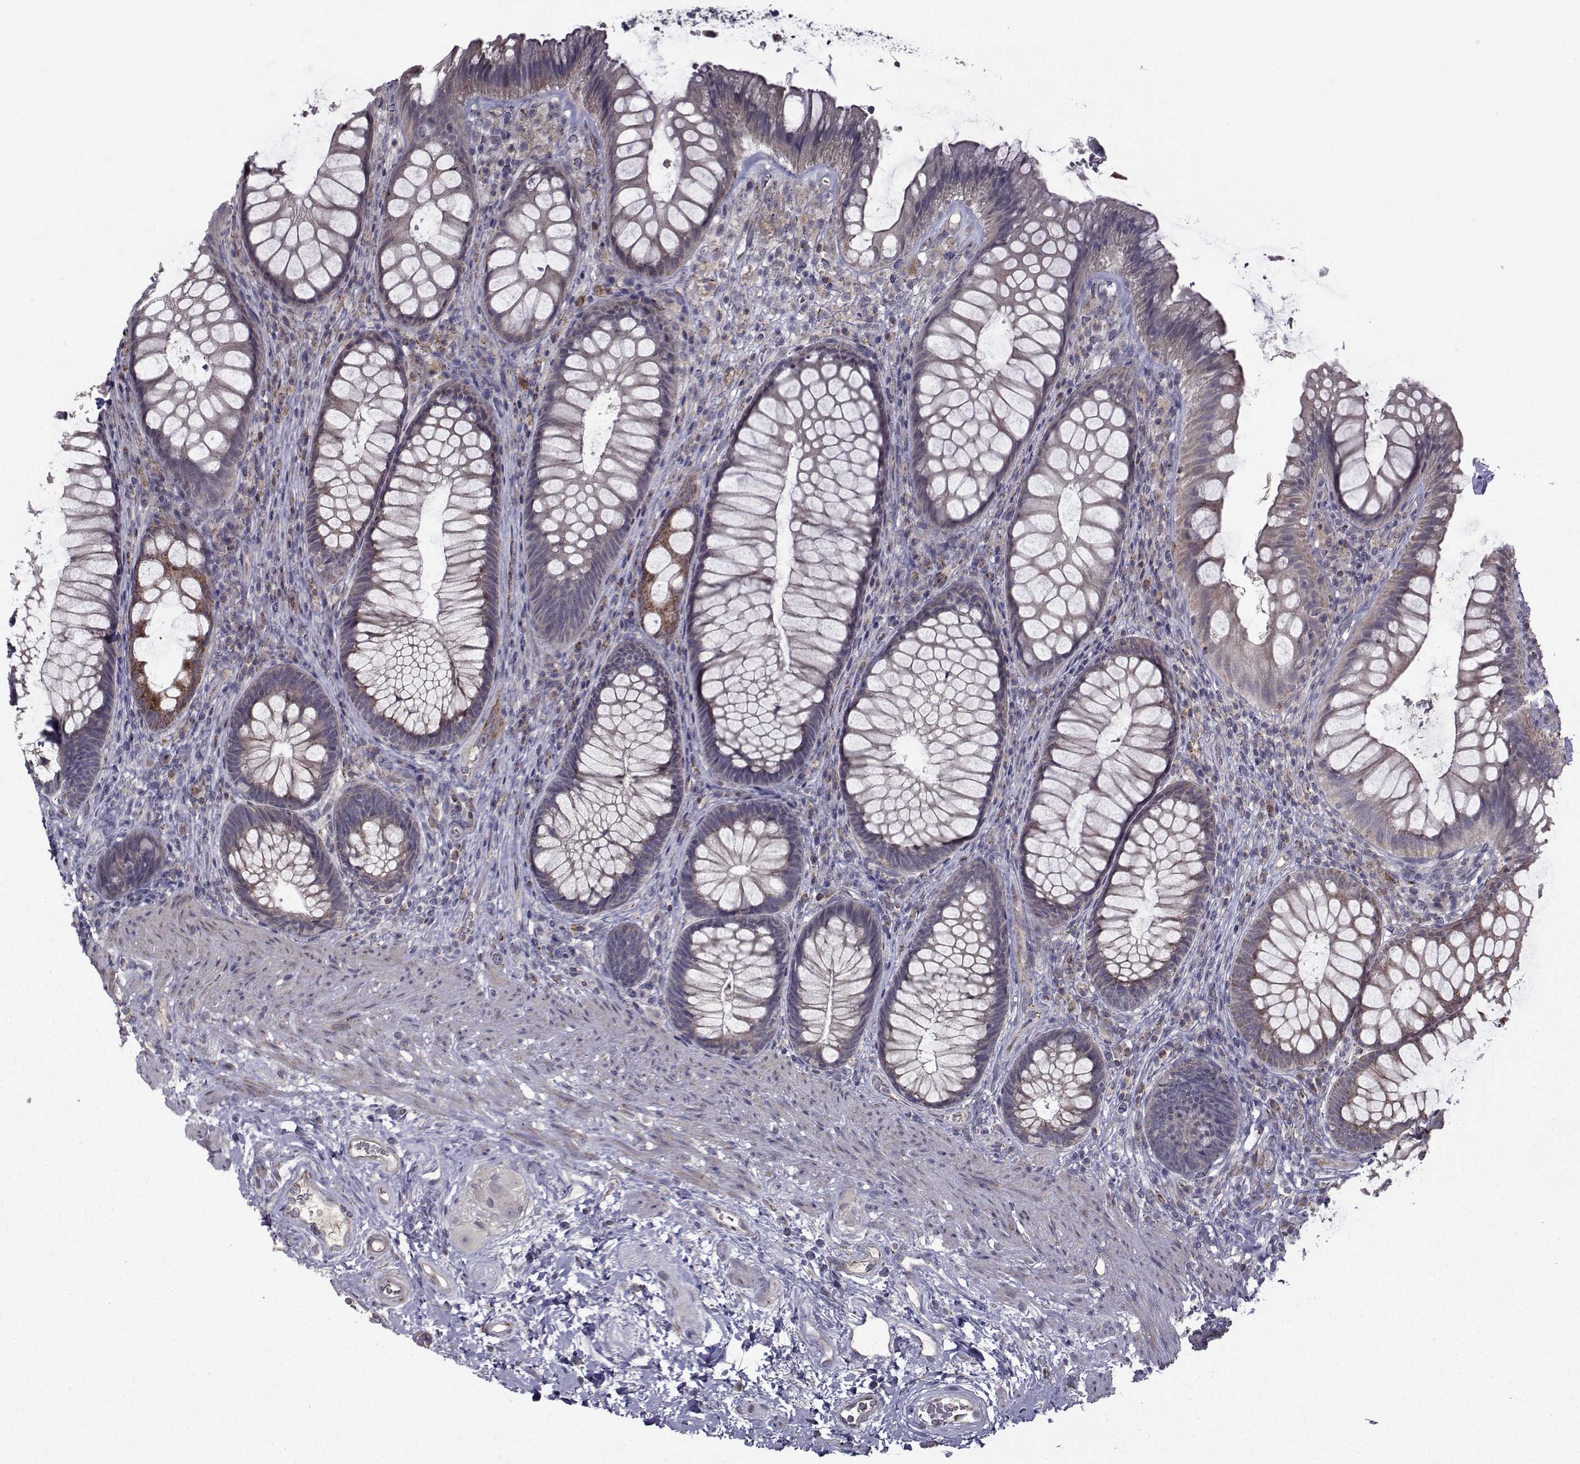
{"staining": {"intensity": "negative", "quantity": "none", "location": "none"}, "tissue": "rectum", "cell_type": "Glandular cells", "image_type": "normal", "snomed": [{"axis": "morphology", "description": "Normal tissue, NOS"}, {"axis": "topography", "description": "Smooth muscle"}, {"axis": "topography", "description": "Rectum"}], "caption": "High power microscopy micrograph of an IHC photomicrograph of benign rectum, revealing no significant staining in glandular cells.", "gene": "FDXR", "patient": {"sex": "male", "age": 53}}